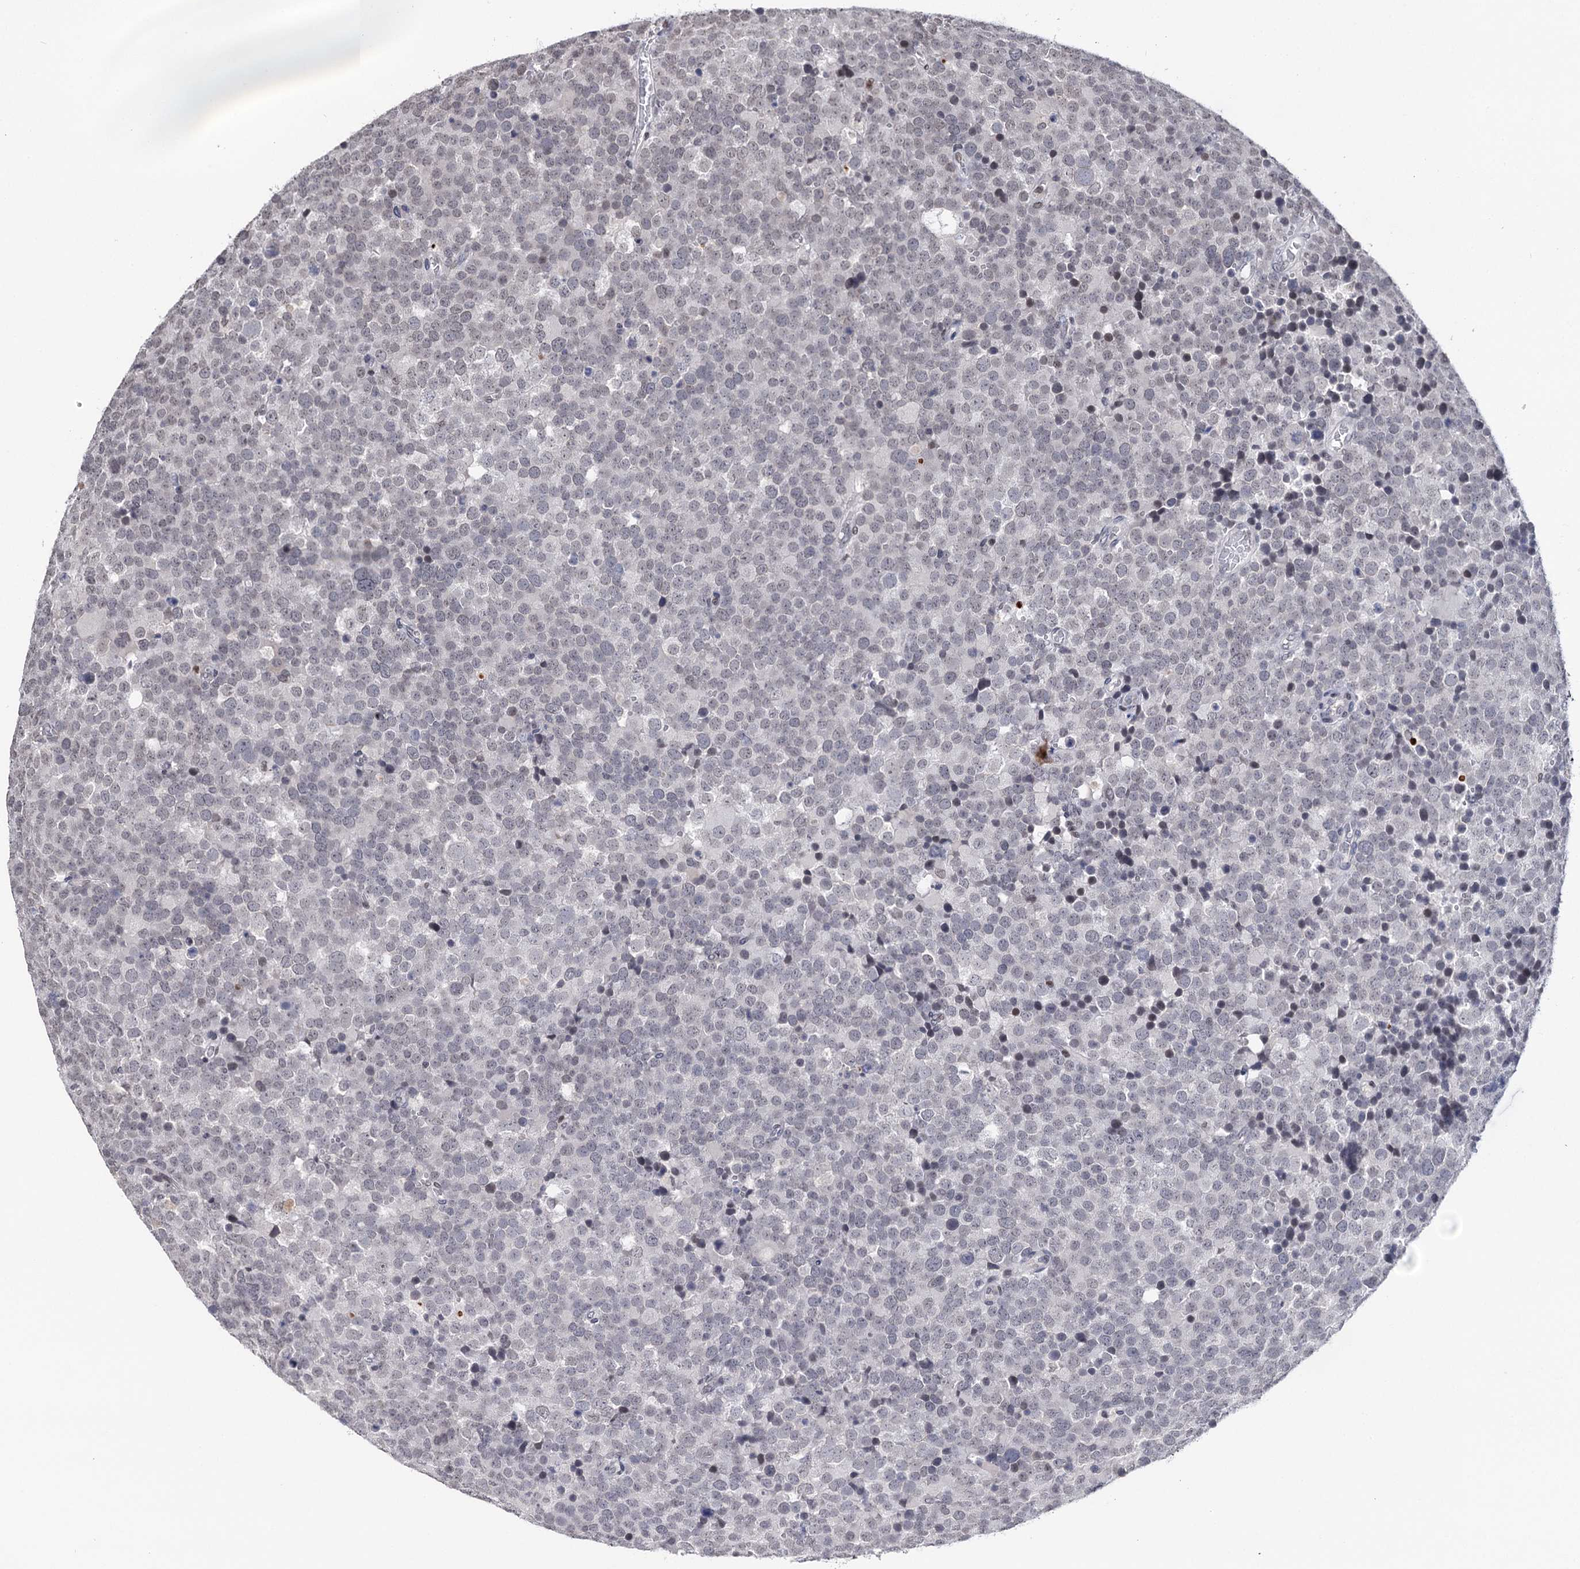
{"staining": {"intensity": "negative", "quantity": "none", "location": "none"}, "tissue": "testis cancer", "cell_type": "Tumor cells", "image_type": "cancer", "snomed": [{"axis": "morphology", "description": "Seminoma, NOS"}, {"axis": "topography", "description": "Testis"}], "caption": "High magnification brightfield microscopy of testis cancer (seminoma) stained with DAB (3,3'-diaminobenzidine) (brown) and counterstained with hematoxylin (blue): tumor cells show no significant expression.", "gene": "CCDC77", "patient": {"sex": "male", "age": 71}}